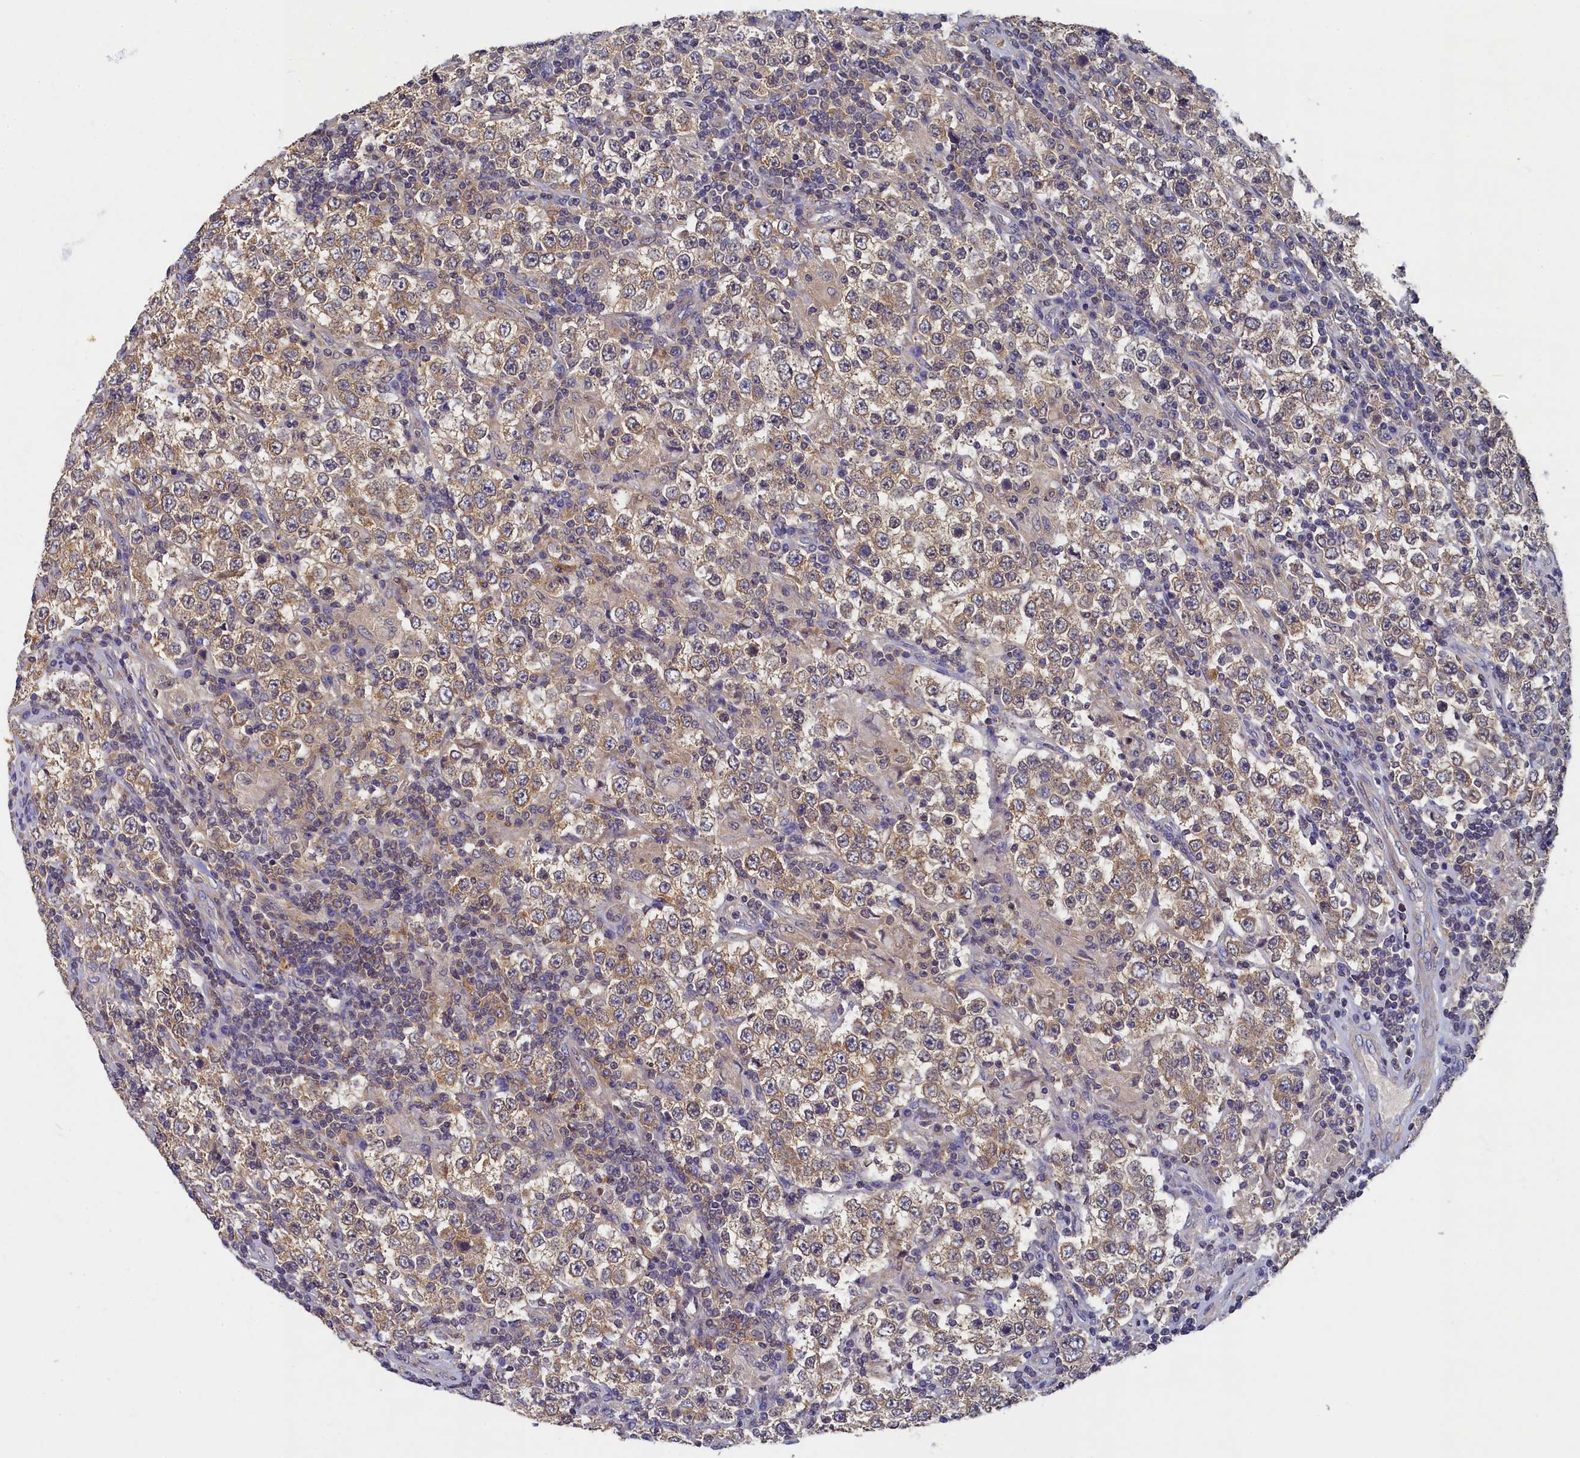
{"staining": {"intensity": "moderate", "quantity": "<25%", "location": "cytoplasmic/membranous"}, "tissue": "testis cancer", "cell_type": "Tumor cells", "image_type": "cancer", "snomed": [{"axis": "morphology", "description": "Normal tissue, NOS"}, {"axis": "morphology", "description": "Urothelial carcinoma, High grade"}, {"axis": "morphology", "description": "Seminoma, NOS"}, {"axis": "morphology", "description": "Carcinoma, Embryonal, NOS"}, {"axis": "topography", "description": "Urinary bladder"}, {"axis": "topography", "description": "Testis"}], "caption": "There is low levels of moderate cytoplasmic/membranous expression in tumor cells of testis seminoma, as demonstrated by immunohistochemical staining (brown color).", "gene": "TBCB", "patient": {"sex": "male", "age": 41}}